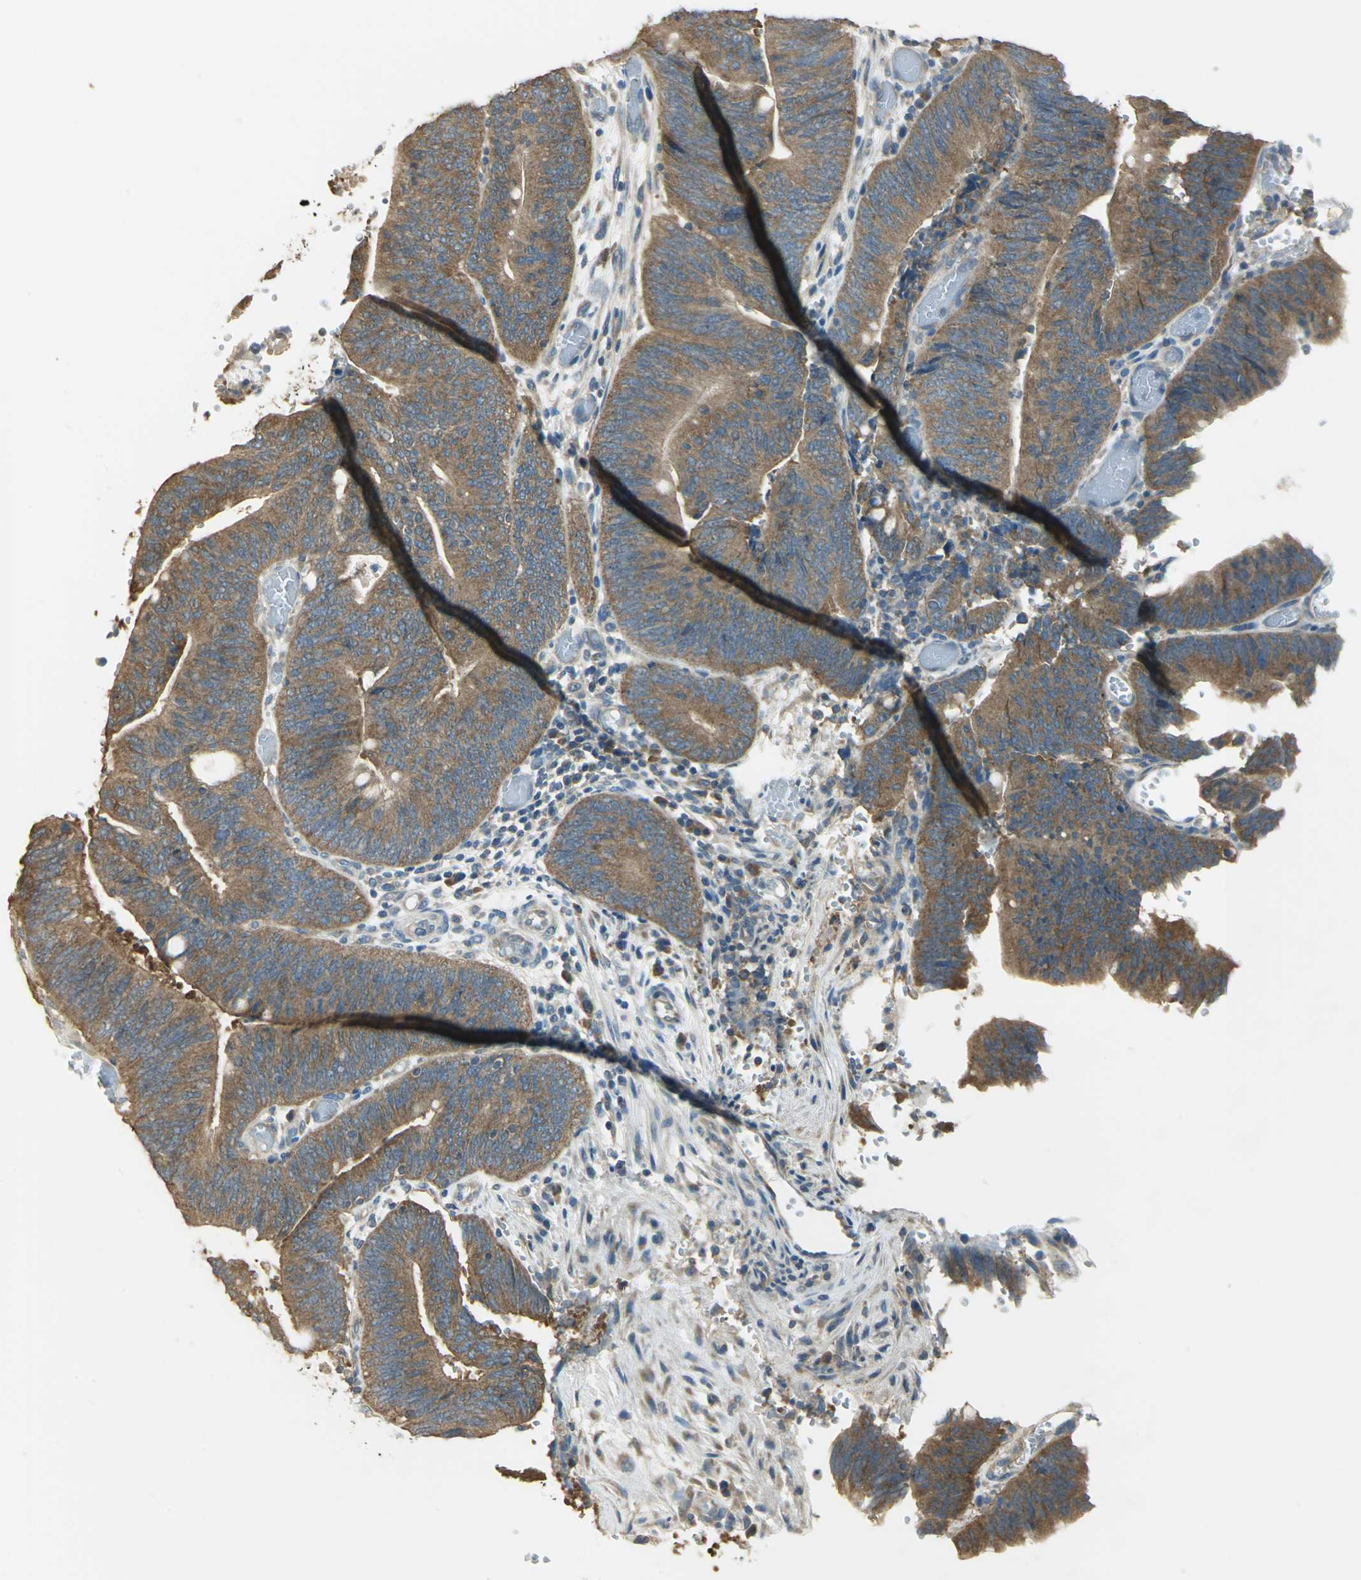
{"staining": {"intensity": "strong", "quantity": ">75%", "location": "cytoplasmic/membranous"}, "tissue": "colorectal cancer", "cell_type": "Tumor cells", "image_type": "cancer", "snomed": [{"axis": "morphology", "description": "Adenocarcinoma, NOS"}, {"axis": "topography", "description": "Rectum"}], "caption": "The immunohistochemical stain shows strong cytoplasmic/membranous staining in tumor cells of colorectal cancer (adenocarcinoma) tissue.", "gene": "SHC2", "patient": {"sex": "female", "age": 66}}